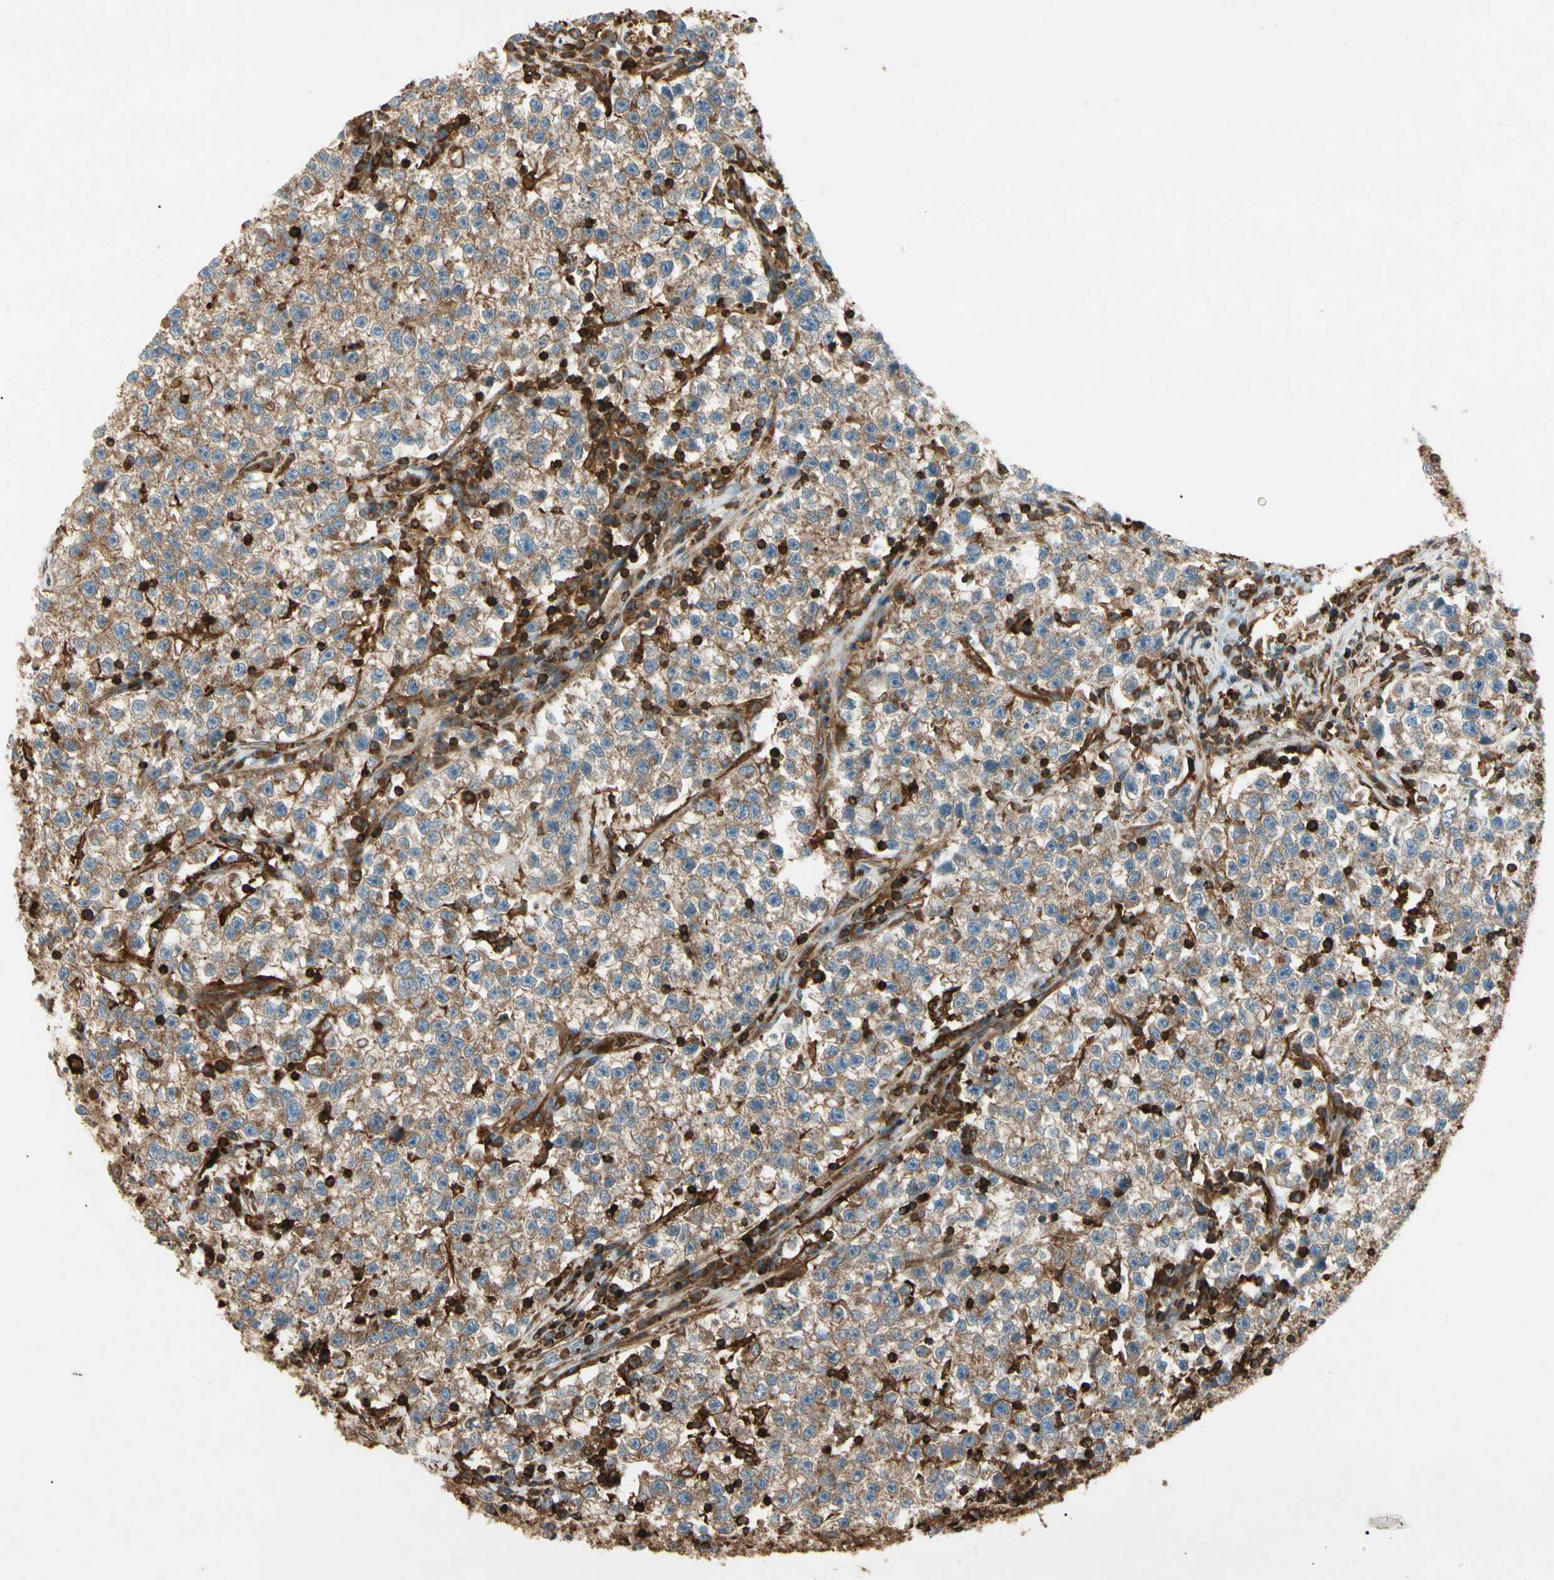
{"staining": {"intensity": "moderate", "quantity": ">75%", "location": "cytoplasmic/membranous"}, "tissue": "testis cancer", "cell_type": "Tumor cells", "image_type": "cancer", "snomed": [{"axis": "morphology", "description": "Seminoma, NOS"}, {"axis": "topography", "description": "Testis"}], "caption": "This histopathology image demonstrates IHC staining of seminoma (testis), with medium moderate cytoplasmic/membranous staining in about >75% of tumor cells.", "gene": "ARPC2", "patient": {"sex": "male", "age": 22}}